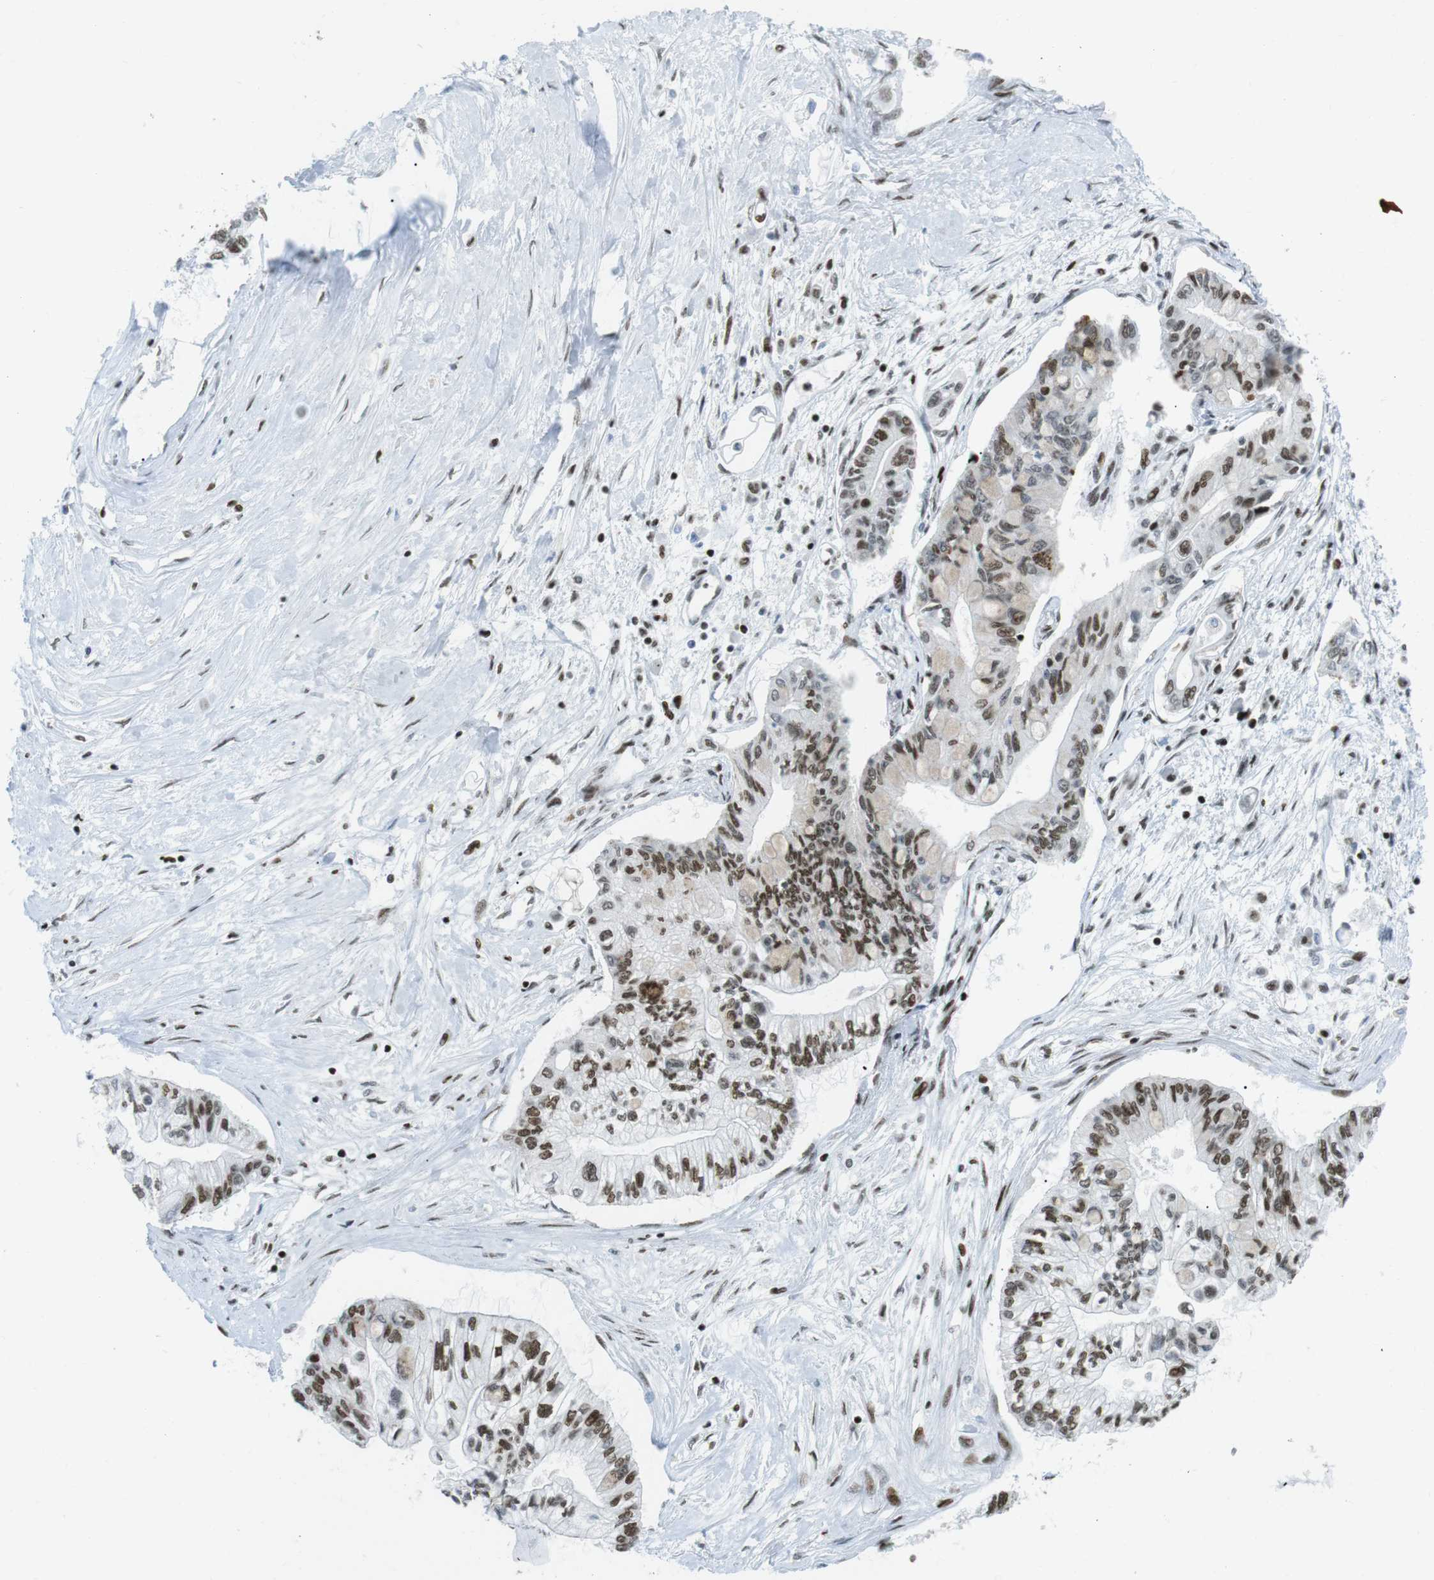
{"staining": {"intensity": "strong", "quantity": ">75%", "location": "nuclear"}, "tissue": "pancreatic cancer", "cell_type": "Tumor cells", "image_type": "cancer", "snomed": [{"axis": "morphology", "description": "Adenocarcinoma, NOS"}, {"axis": "topography", "description": "Pancreas"}], "caption": "This is a histology image of immunohistochemistry (IHC) staining of pancreatic cancer, which shows strong staining in the nuclear of tumor cells.", "gene": "ARID1A", "patient": {"sex": "female", "age": 77}}